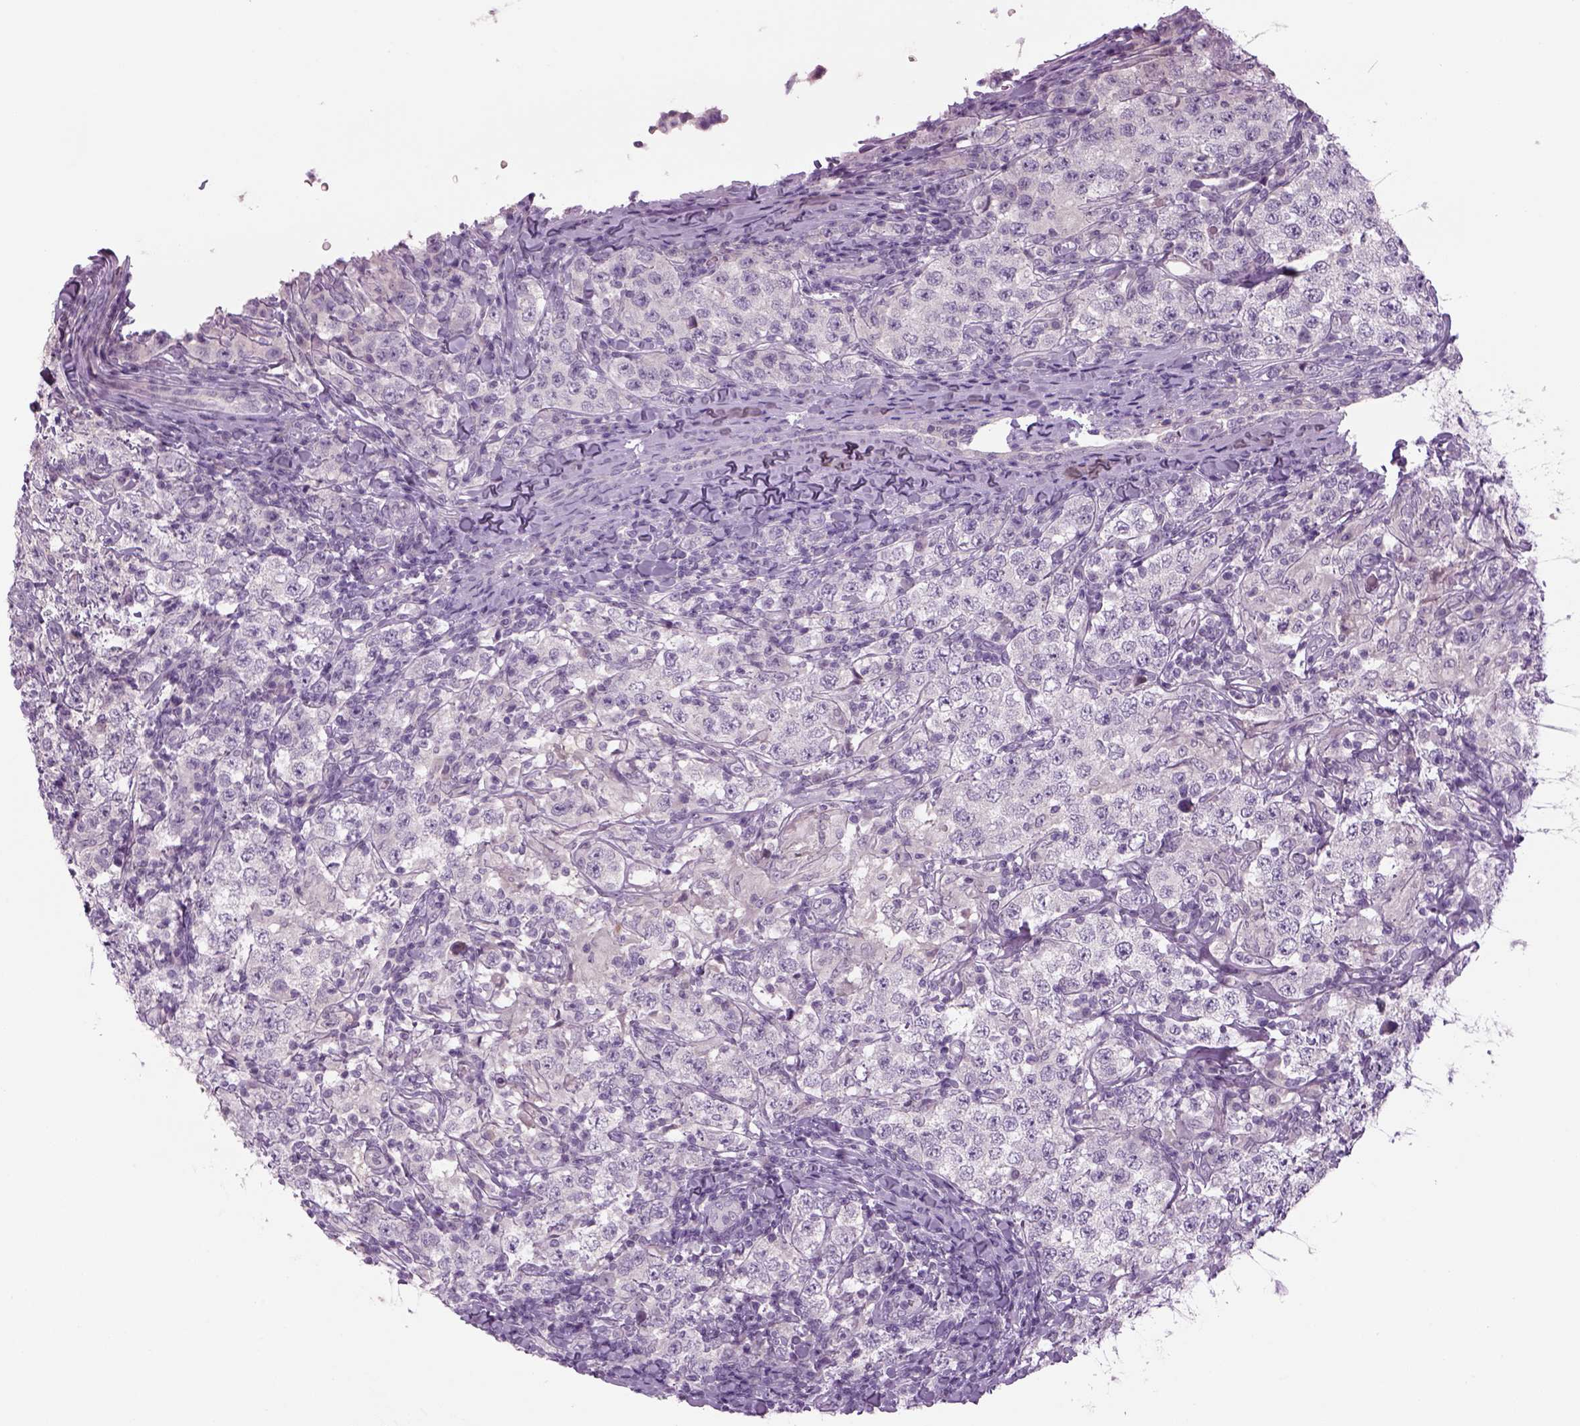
{"staining": {"intensity": "negative", "quantity": "none", "location": "none"}, "tissue": "testis cancer", "cell_type": "Tumor cells", "image_type": "cancer", "snomed": [{"axis": "morphology", "description": "Seminoma, NOS"}, {"axis": "morphology", "description": "Carcinoma, Embryonal, NOS"}, {"axis": "topography", "description": "Testis"}], "caption": "High power microscopy image of an IHC image of embryonal carcinoma (testis), revealing no significant staining in tumor cells.", "gene": "MDH1B", "patient": {"sex": "male", "age": 41}}